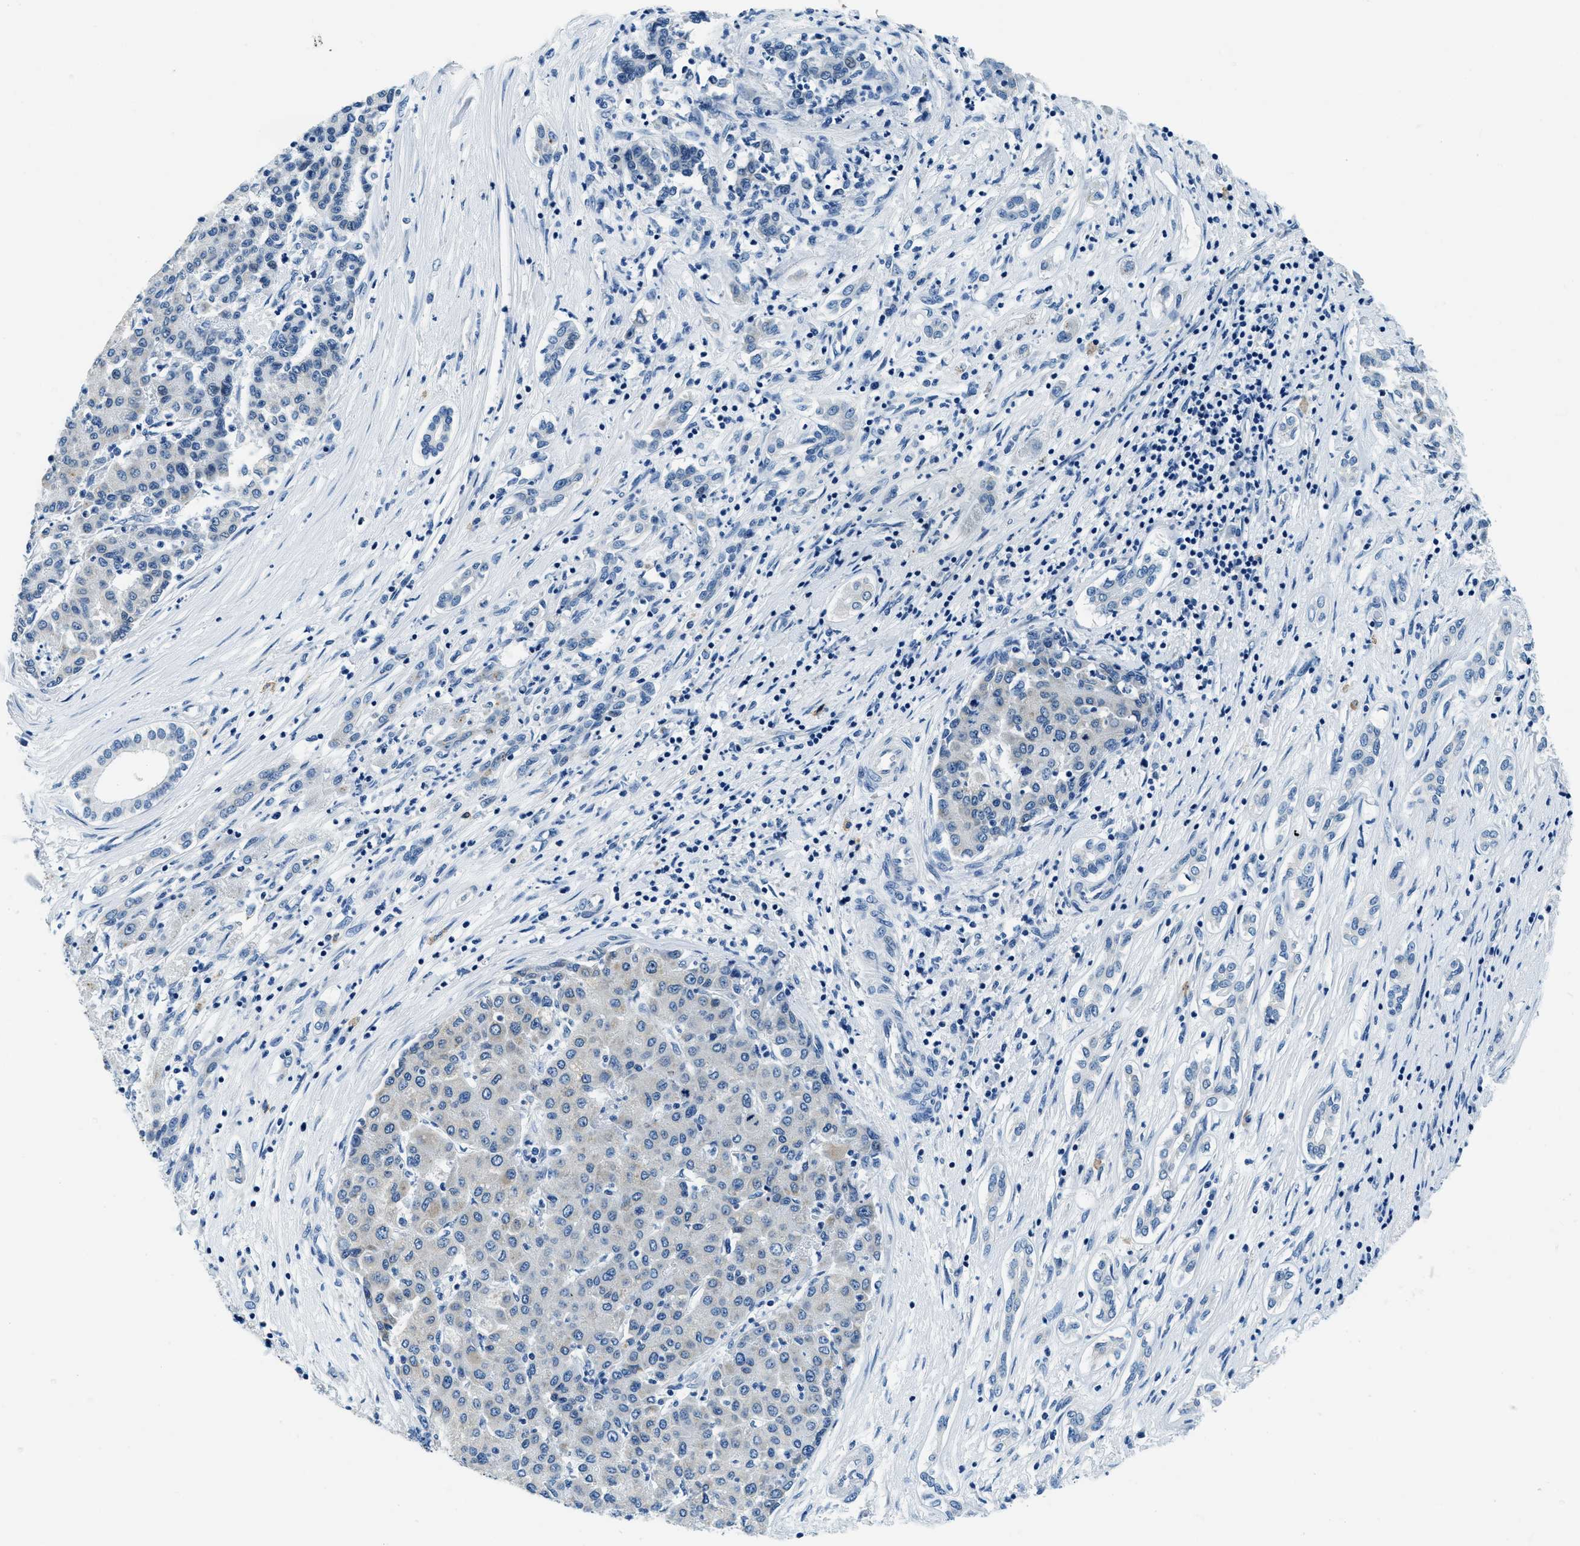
{"staining": {"intensity": "weak", "quantity": "<25%", "location": "cytoplasmic/membranous"}, "tissue": "liver cancer", "cell_type": "Tumor cells", "image_type": "cancer", "snomed": [{"axis": "morphology", "description": "Carcinoma, Hepatocellular, NOS"}, {"axis": "topography", "description": "Liver"}], "caption": "Tumor cells show no significant protein expression in liver cancer (hepatocellular carcinoma).", "gene": "UBAC2", "patient": {"sex": "male", "age": 65}}